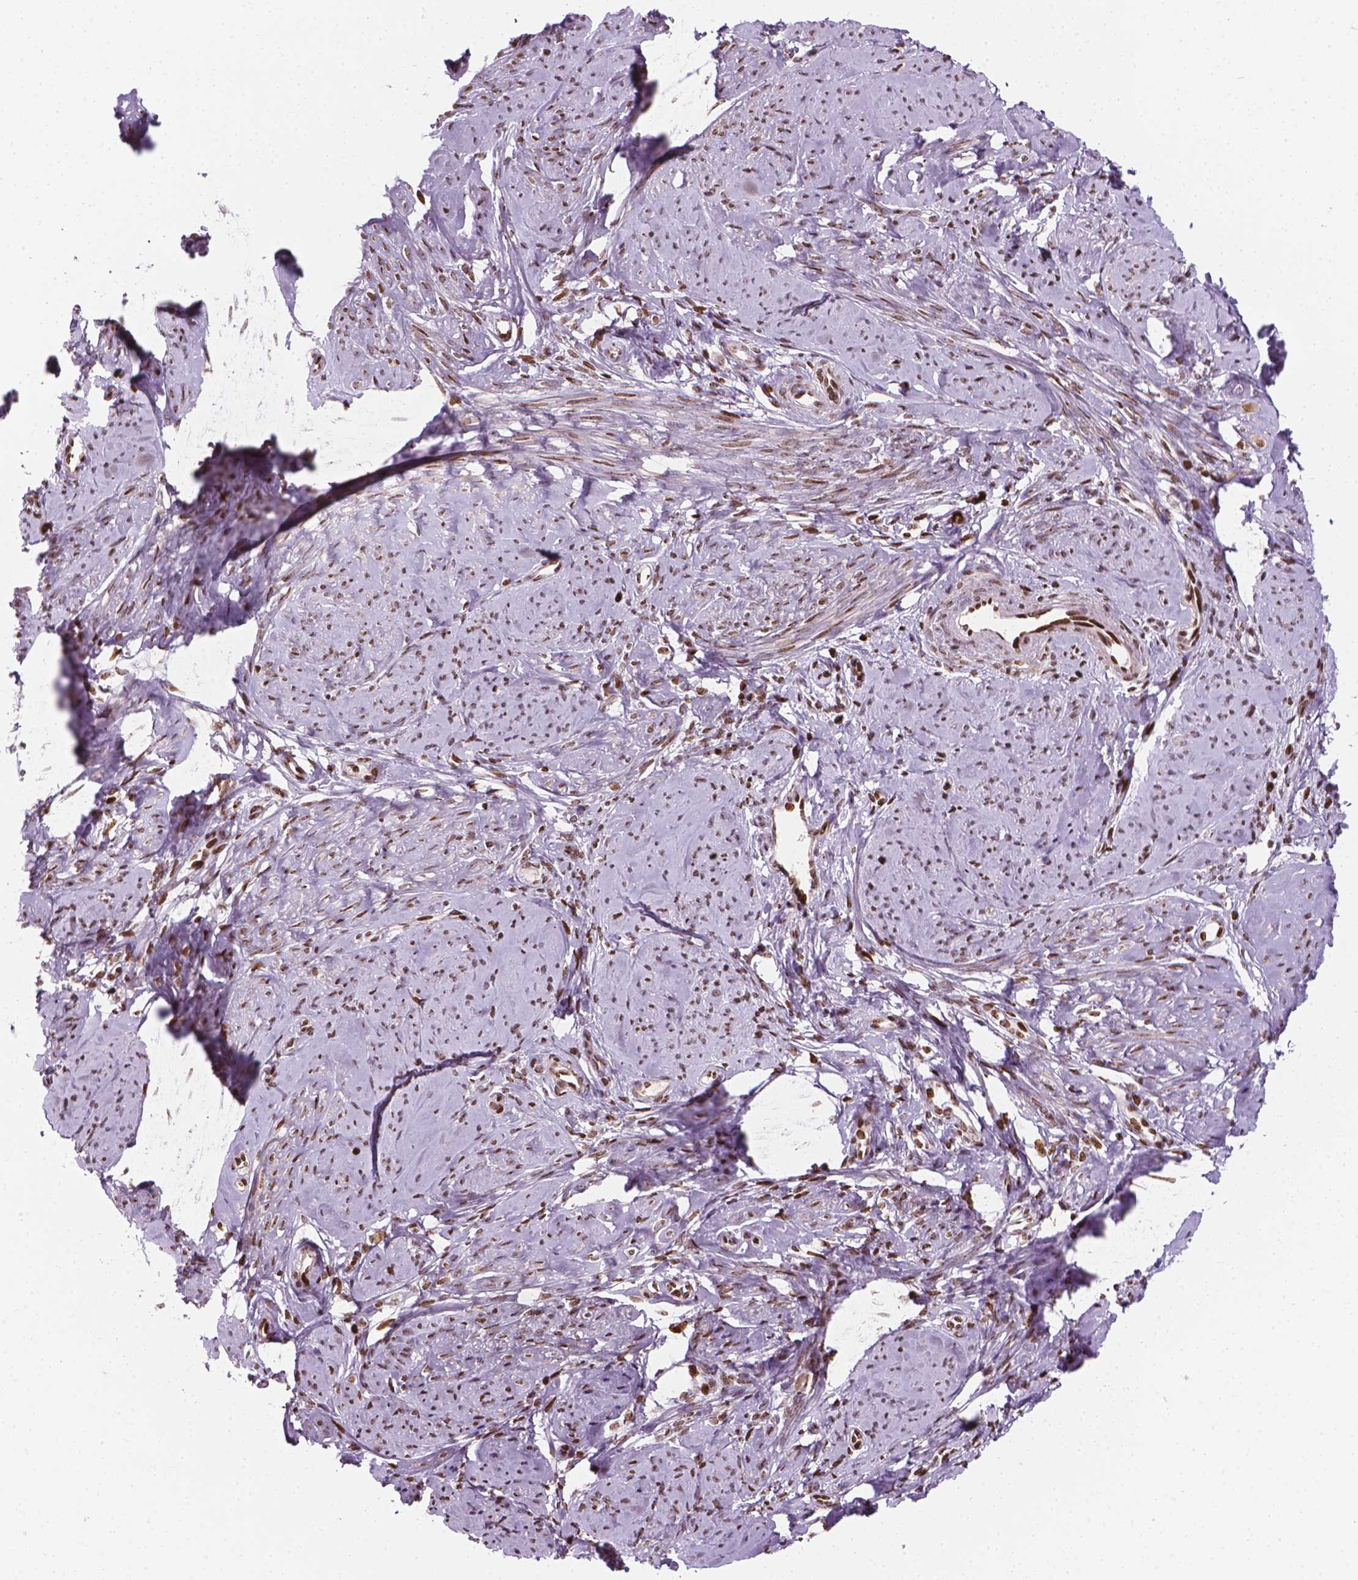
{"staining": {"intensity": "moderate", "quantity": ">75%", "location": "cytoplasmic/membranous,nuclear"}, "tissue": "smooth muscle", "cell_type": "Smooth muscle cells", "image_type": "normal", "snomed": [{"axis": "morphology", "description": "Normal tissue, NOS"}, {"axis": "topography", "description": "Smooth muscle"}], "caption": "About >75% of smooth muscle cells in unremarkable smooth muscle demonstrate moderate cytoplasmic/membranous,nuclear protein positivity as visualized by brown immunohistochemical staining.", "gene": "PIP4K2A", "patient": {"sex": "female", "age": 48}}